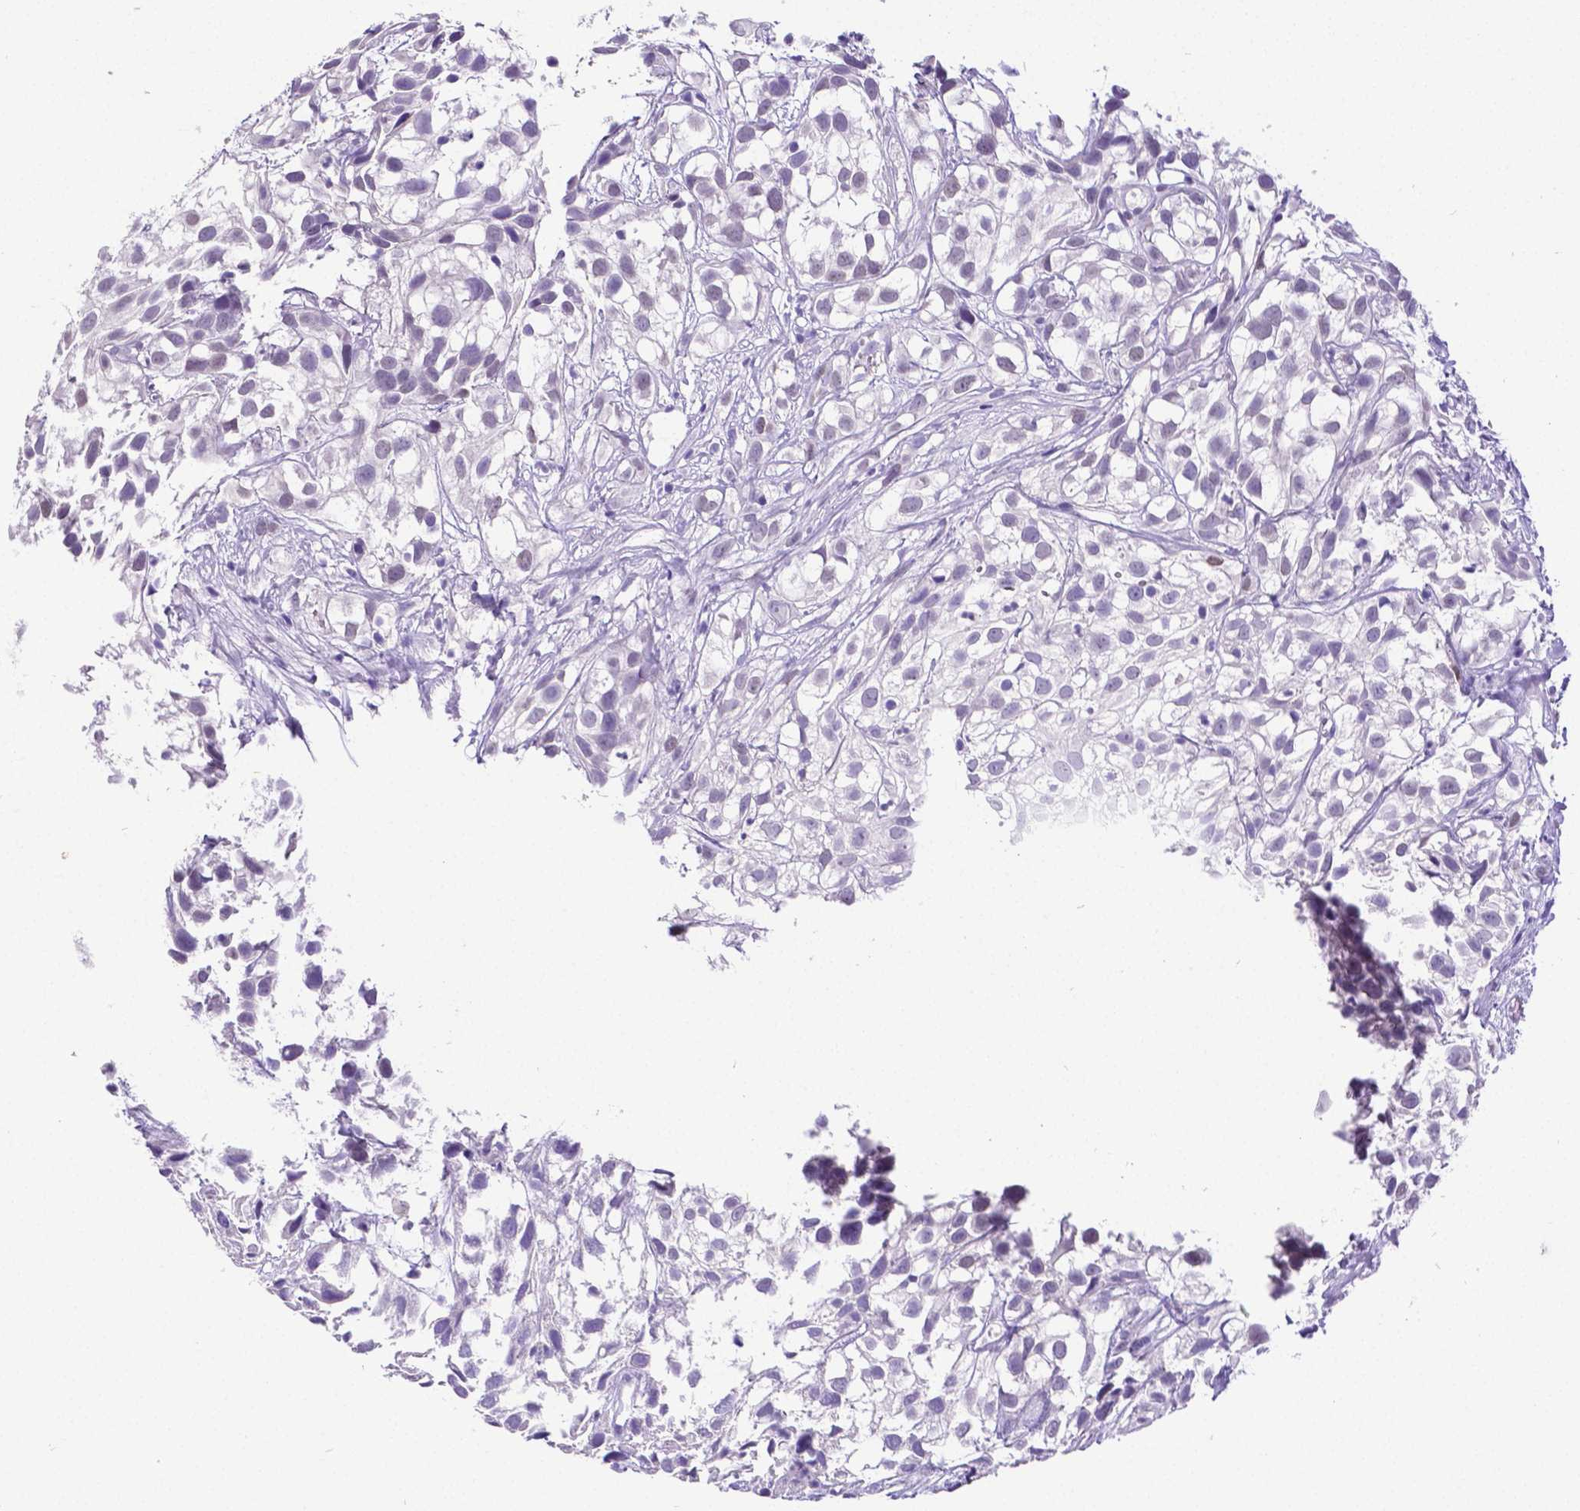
{"staining": {"intensity": "negative", "quantity": "none", "location": "none"}, "tissue": "urothelial cancer", "cell_type": "Tumor cells", "image_type": "cancer", "snomed": [{"axis": "morphology", "description": "Urothelial carcinoma, High grade"}, {"axis": "topography", "description": "Urinary bladder"}], "caption": "The histopathology image shows no staining of tumor cells in high-grade urothelial carcinoma. Brightfield microscopy of immunohistochemistry (IHC) stained with DAB (3,3'-diaminobenzidine) (brown) and hematoxylin (blue), captured at high magnification.", "gene": "SATB2", "patient": {"sex": "male", "age": 56}}